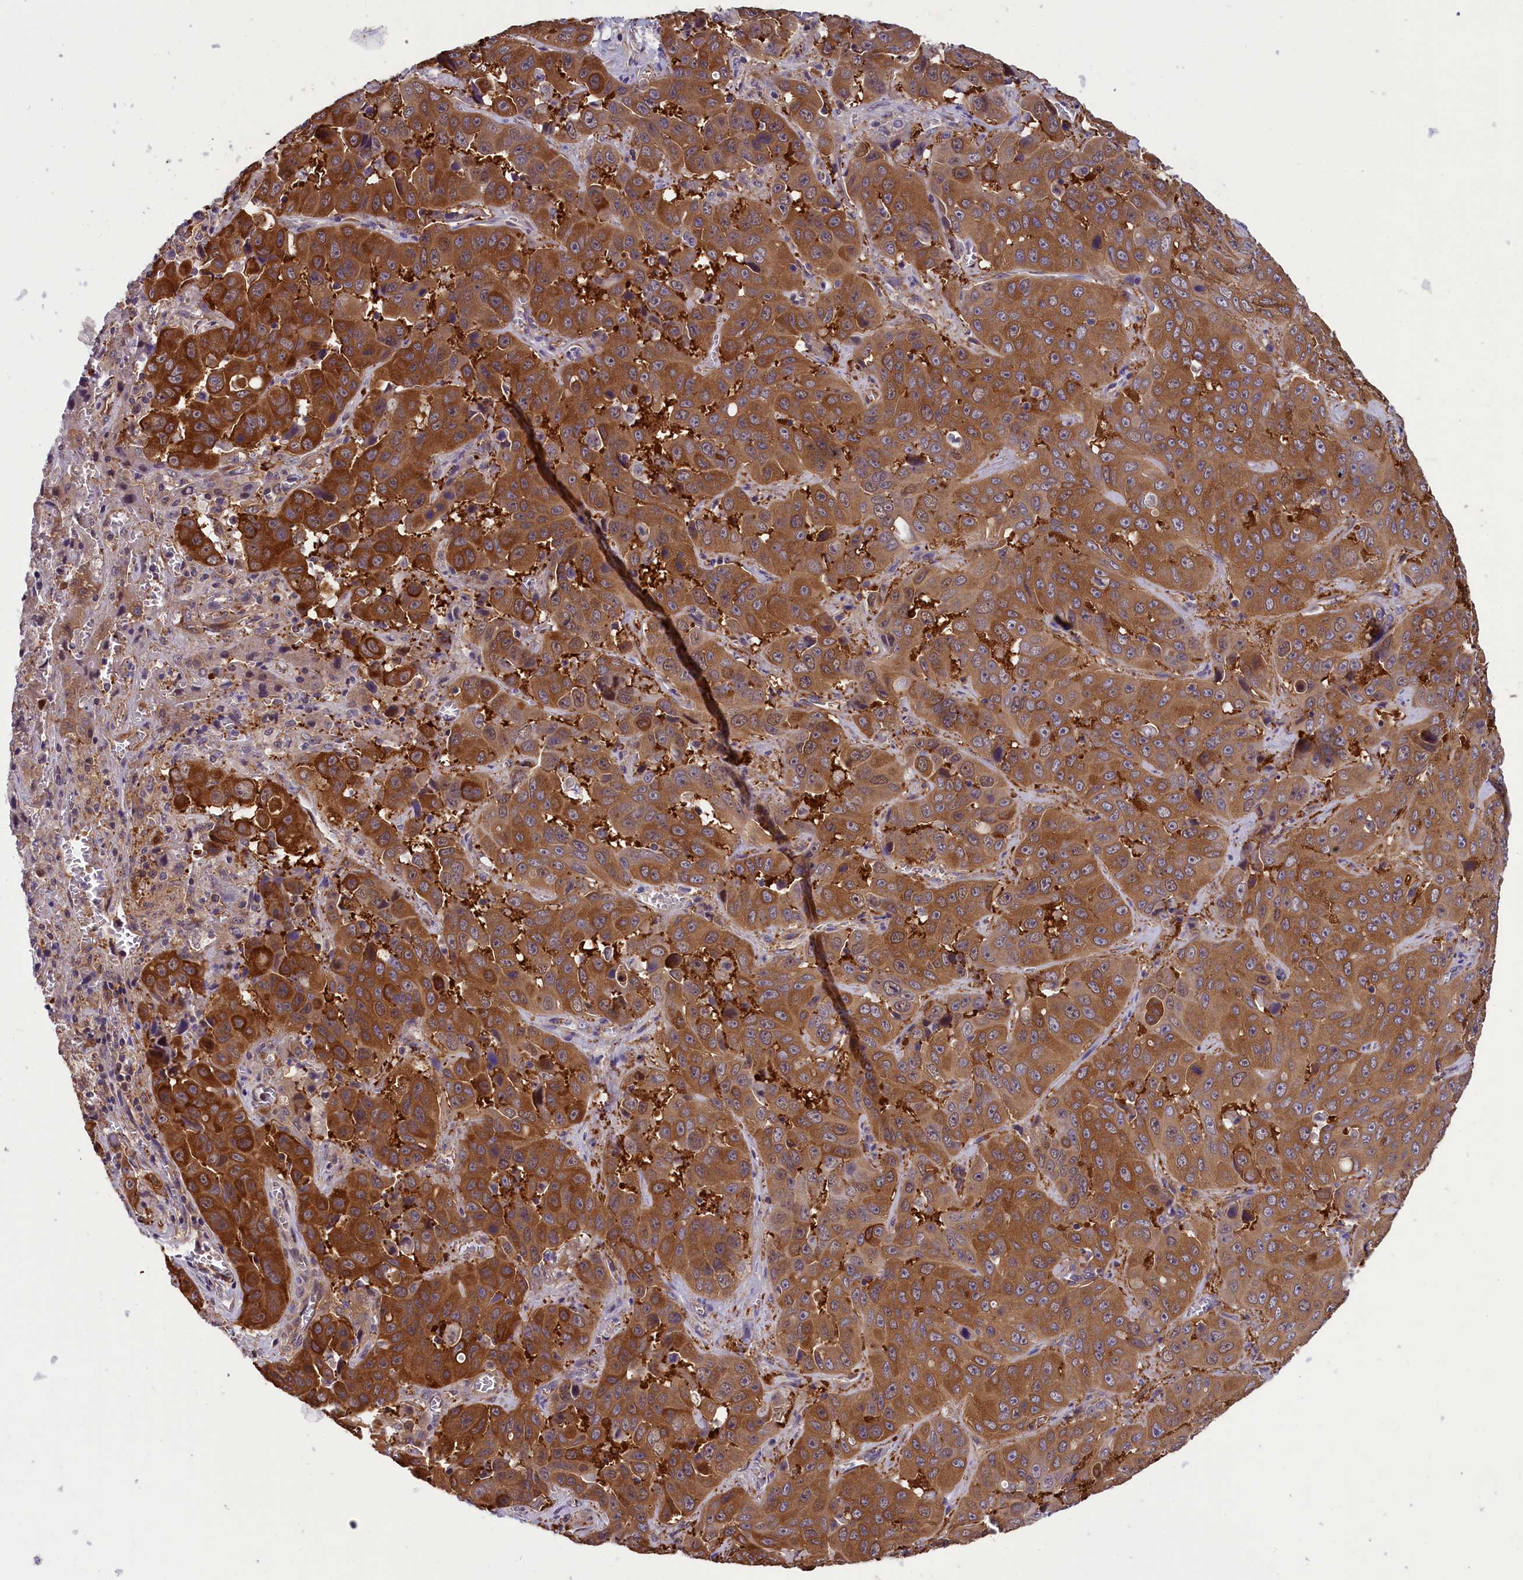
{"staining": {"intensity": "strong", "quantity": ">75%", "location": "cytoplasmic/membranous"}, "tissue": "liver cancer", "cell_type": "Tumor cells", "image_type": "cancer", "snomed": [{"axis": "morphology", "description": "Cholangiocarcinoma"}, {"axis": "topography", "description": "Liver"}], "caption": "A histopathology image of liver cancer stained for a protein exhibits strong cytoplasmic/membranous brown staining in tumor cells. (IHC, brightfield microscopy, high magnification).", "gene": "ABCC8", "patient": {"sex": "female", "age": 52}}